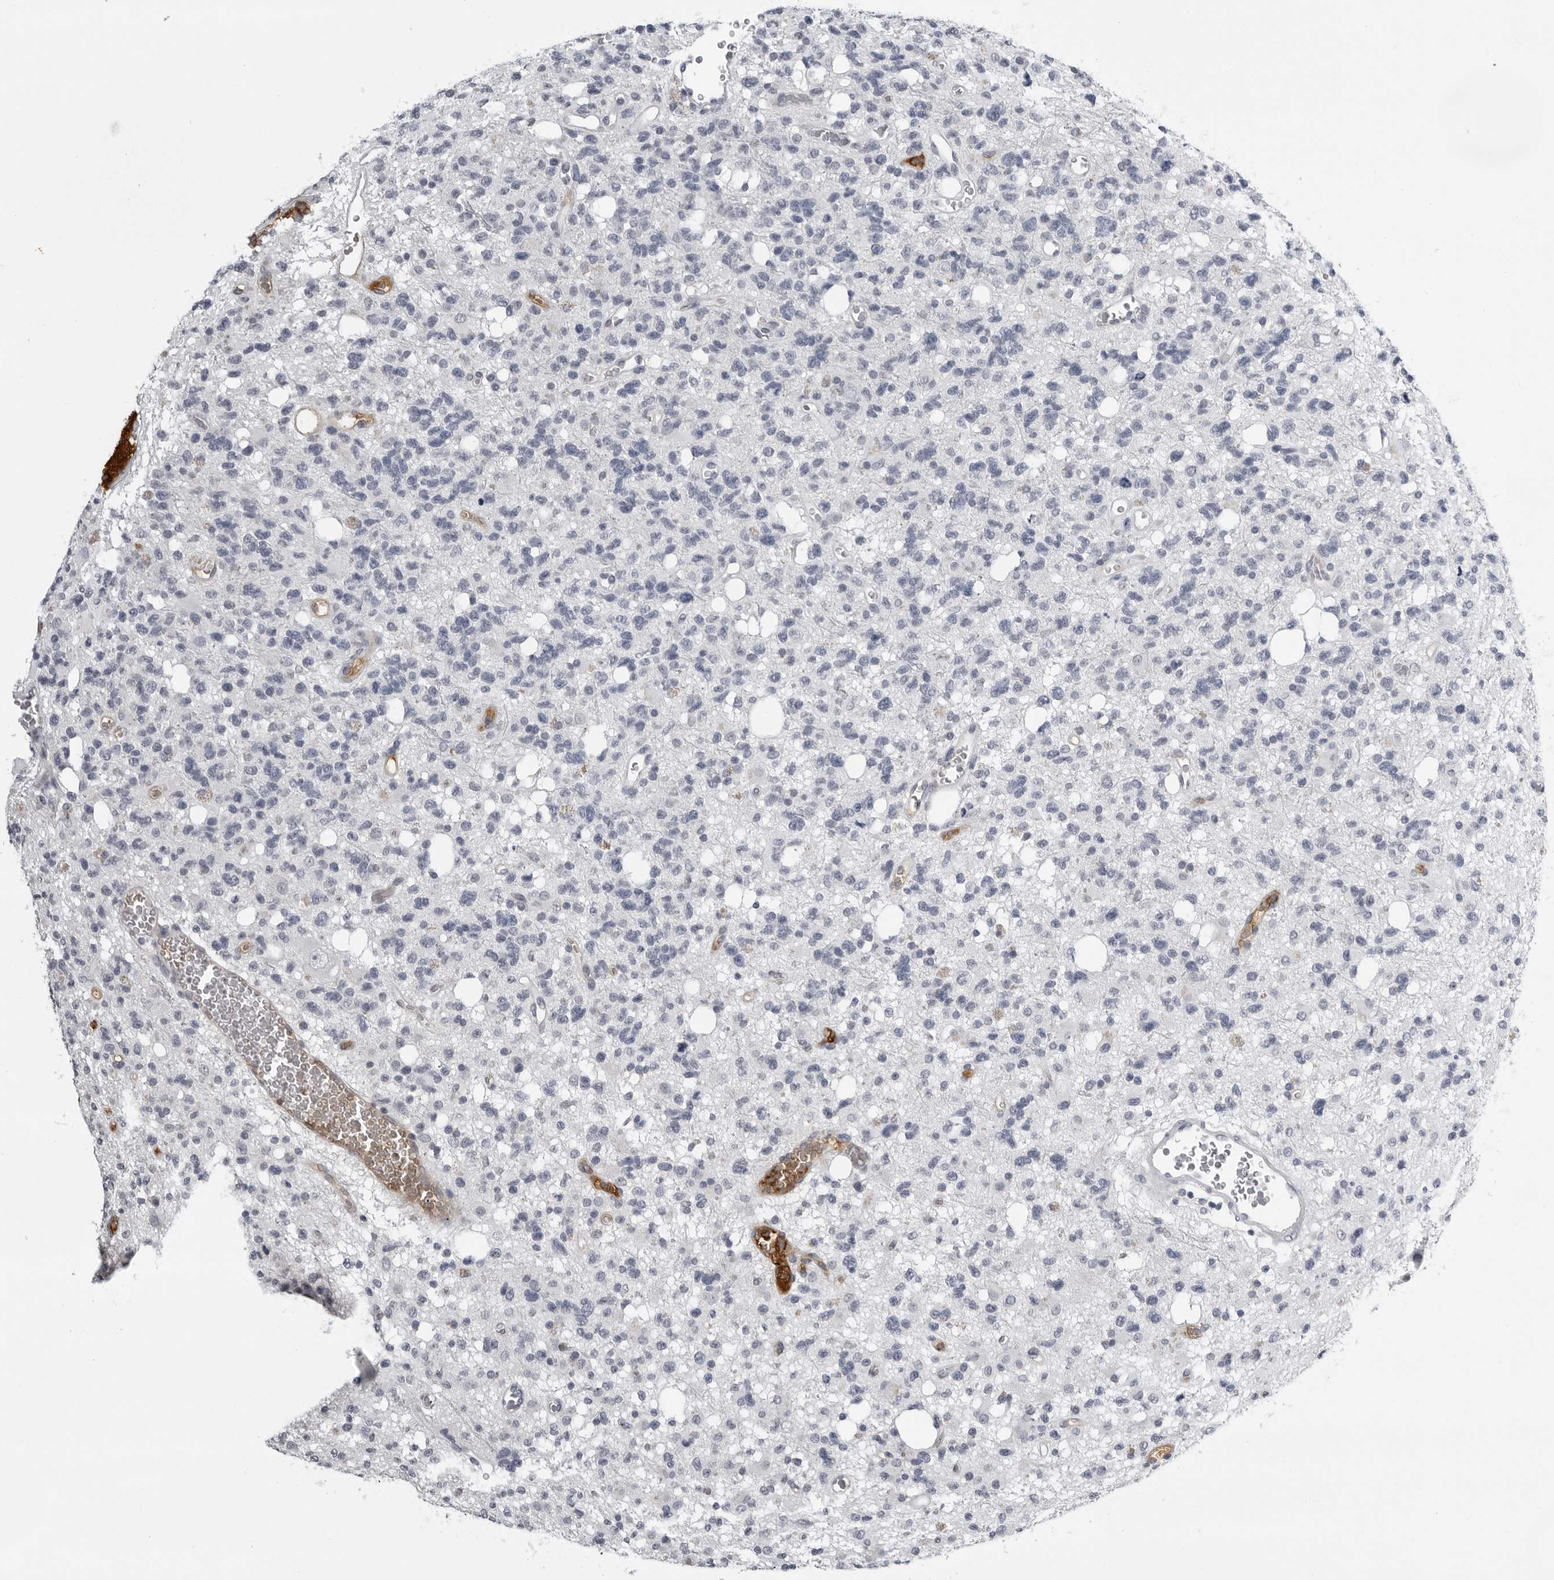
{"staining": {"intensity": "negative", "quantity": "none", "location": "none"}, "tissue": "glioma", "cell_type": "Tumor cells", "image_type": "cancer", "snomed": [{"axis": "morphology", "description": "Glioma, malignant, High grade"}, {"axis": "topography", "description": "Brain"}], "caption": "Immunohistochemistry photomicrograph of neoplastic tissue: malignant high-grade glioma stained with DAB (3,3'-diaminobenzidine) shows no significant protein expression in tumor cells.", "gene": "SERPINF2", "patient": {"sex": "female", "age": 62}}